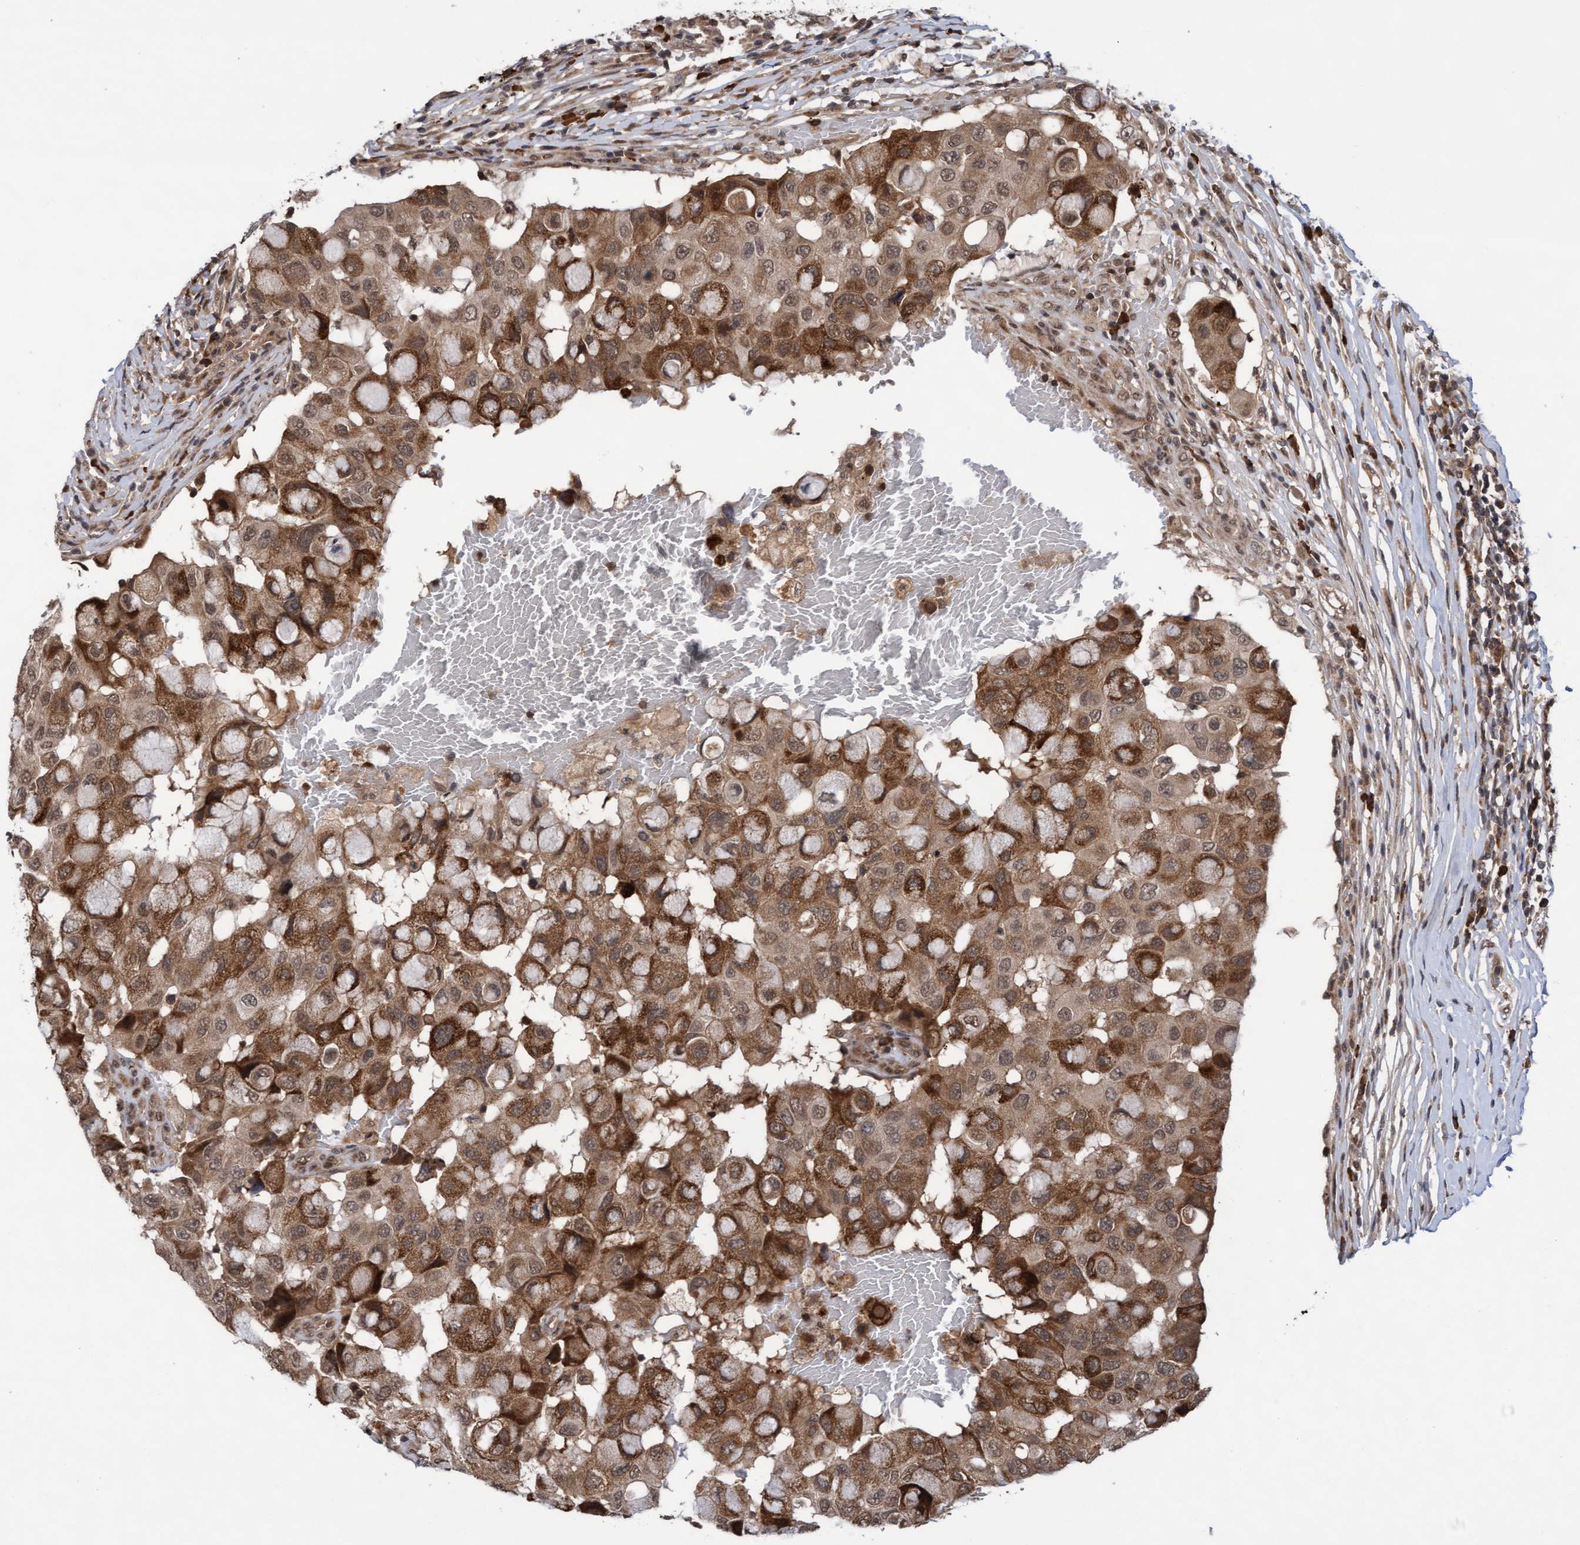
{"staining": {"intensity": "moderate", "quantity": ">75%", "location": "cytoplasmic/membranous,nuclear"}, "tissue": "breast cancer", "cell_type": "Tumor cells", "image_type": "cancer", "snomed": [{"axis": "morphology", "description": "Duct carcinoma"}, {"axis": "topography", "description": "Breast"}], "caption": "Invasive ductal carcinoma (breast) stained with immunohistochemistry (IHC) shows moderate cytoplasmic/membranous and nuclear staining in approximately >75% of tumor cells.", "gene": "WASF1", "patient": {"sex": "female", "age": 27}}